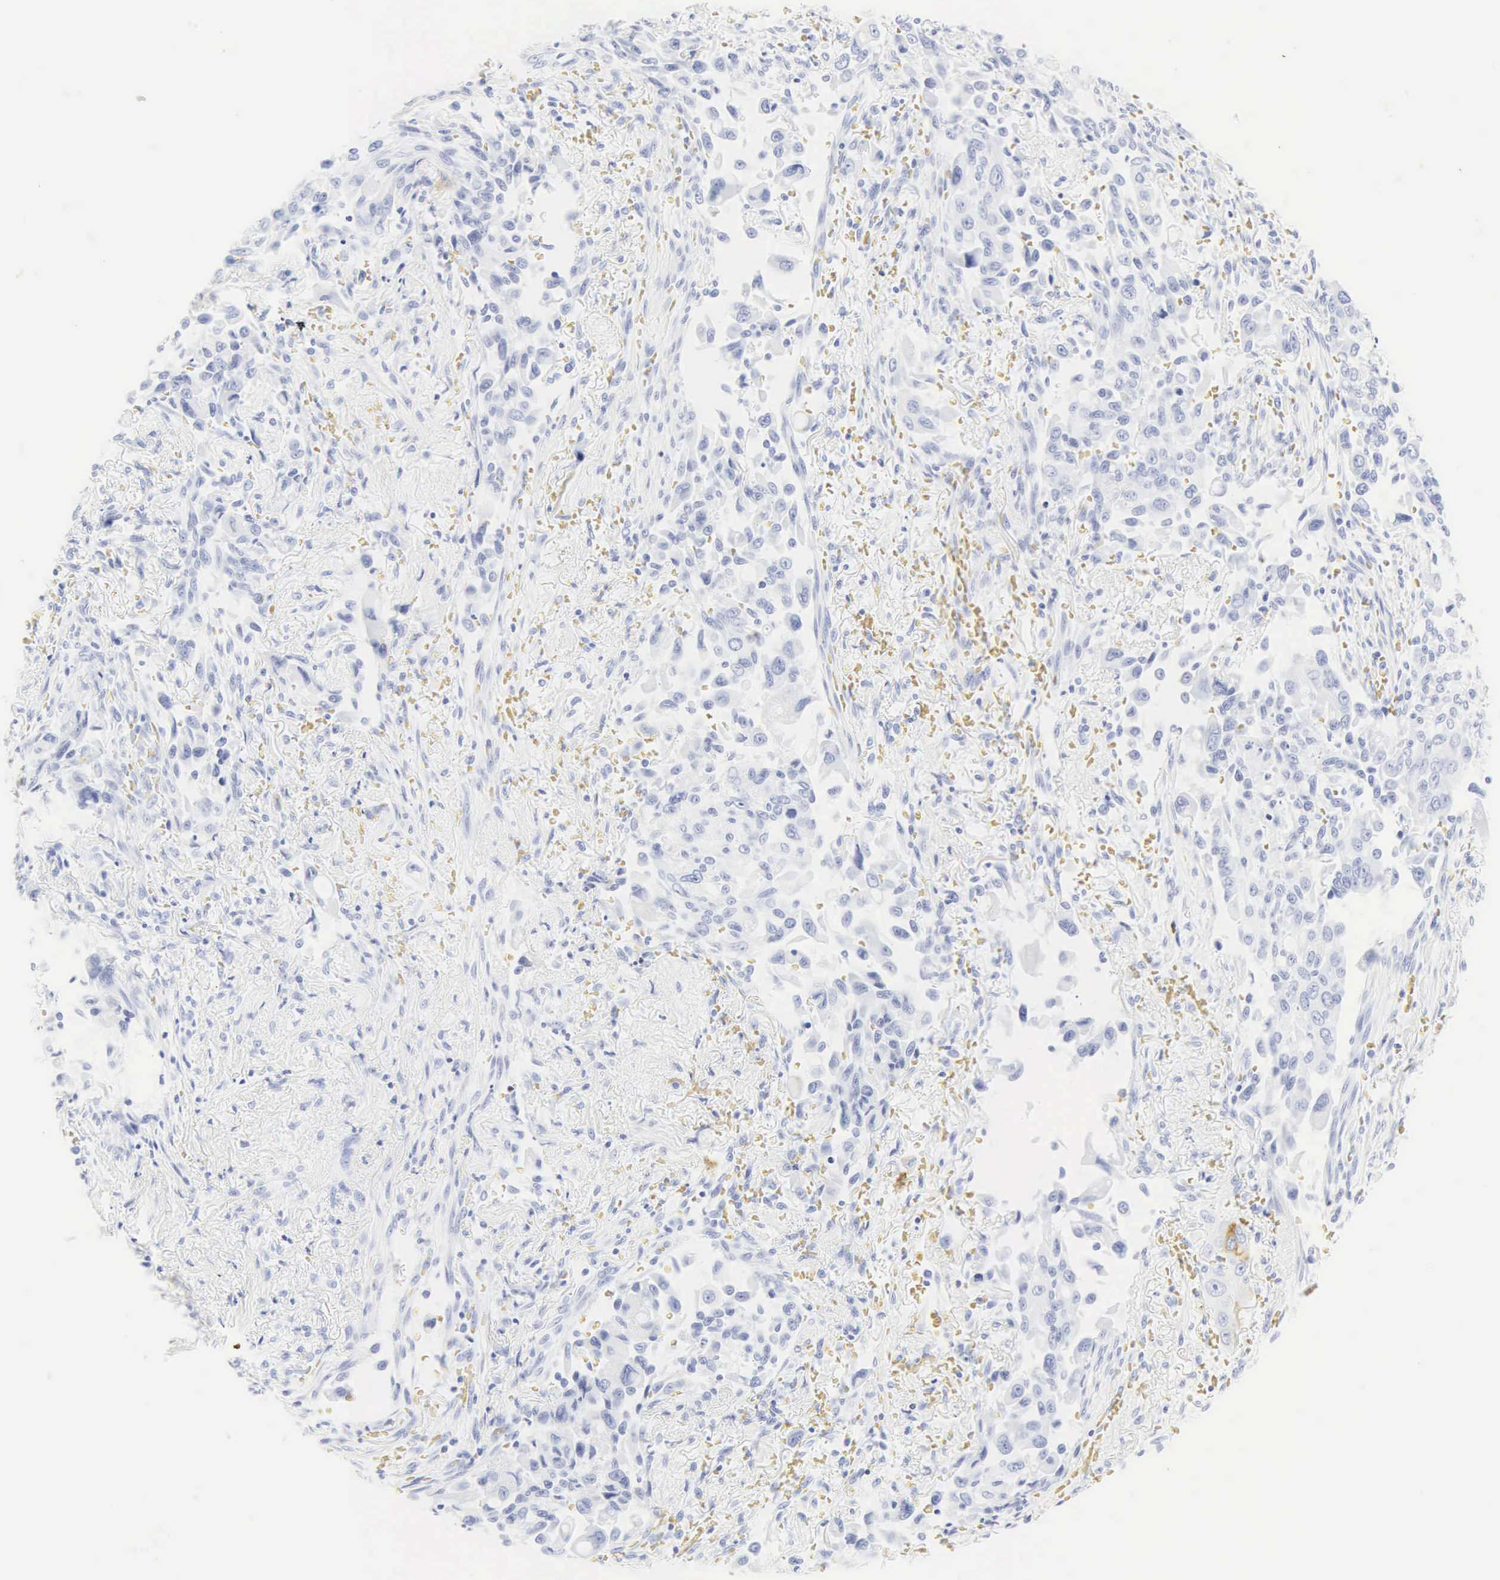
{"staining": {"intensity": "negative", "quantity": "none", "location": "none"}, "tissue": "lung cancer", "cell_type": "Tumor cells", "image_type": "cancer", "snomed": [{"axis": "morphology", "description": "Adenocarcinoma, NOS"}, {"axis": "topography", "description": "Lung"}], "caption": "Immunohistochemical staining of lung cancer (adenocarcinoma) reveals no significant expression in tumor cells. (IHC, brightfield microscopy, high magnification).", "gene": "CGB3", "patient": {"sex": "male", "age": 68}}